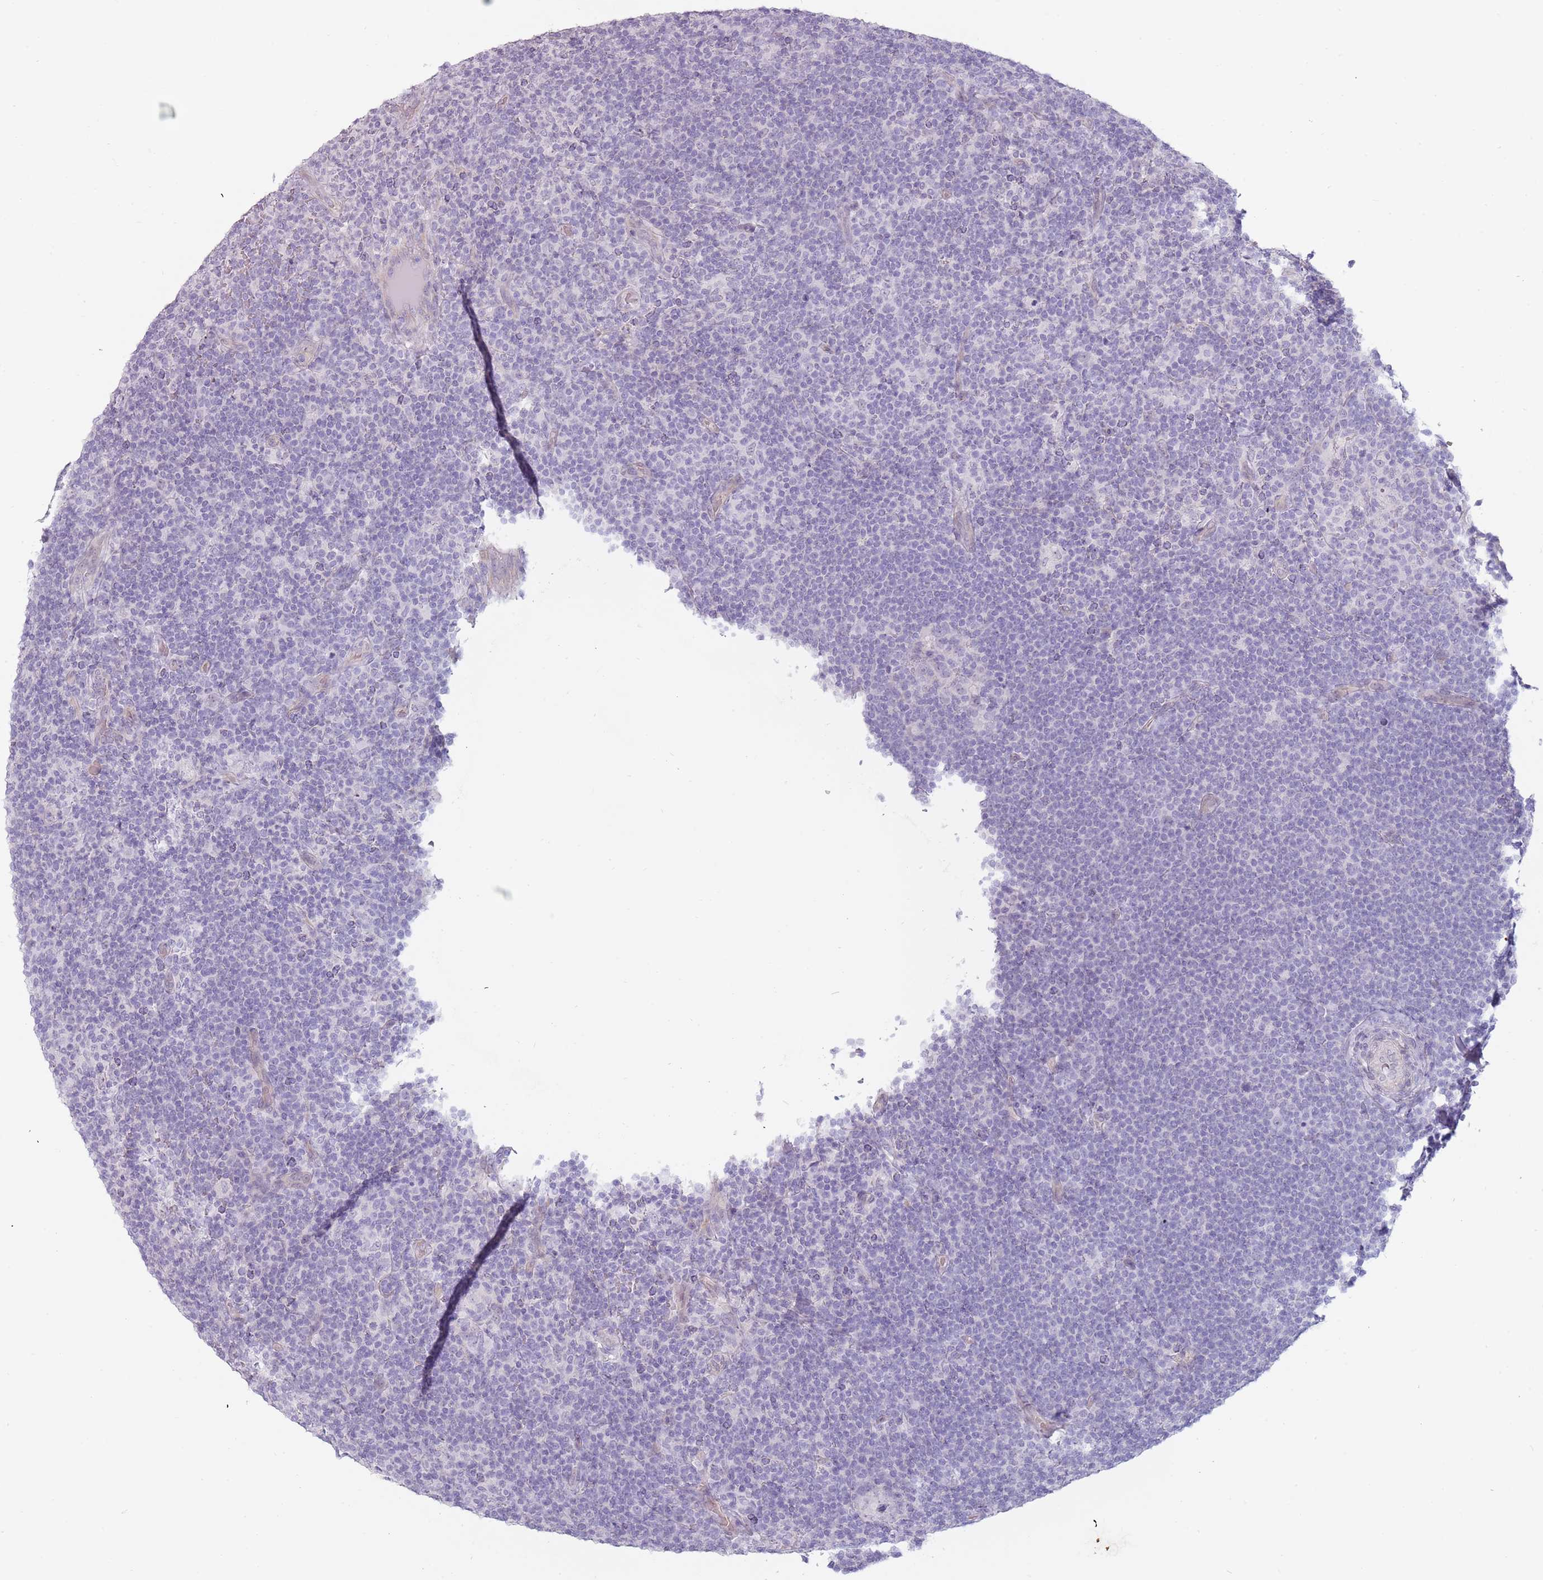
{"staining": {"intensity": "negative", "quantity": "none", "location": "none"}, "tissue": "lymphoma", "cell_type": "Tumor cells", "image_type": "cancer", "snomed": [{"axis": "morphology", "description": "Hodgkin's disease, NOS"}, {"axis": "topography", "description": "Lymph node"}], "caption": "Immunohistochemistry of human lymphoma exhibits no staining in tumor cells. The staining was performed using DAB (3,3'-diaminobenzidine) to visualize the protein expression in brown, while the nuclei were stained in blue with hematoxylin (Magnification: 20x).", "gene": "RFX2", "patient": {"sex": "female", "age": 57}}